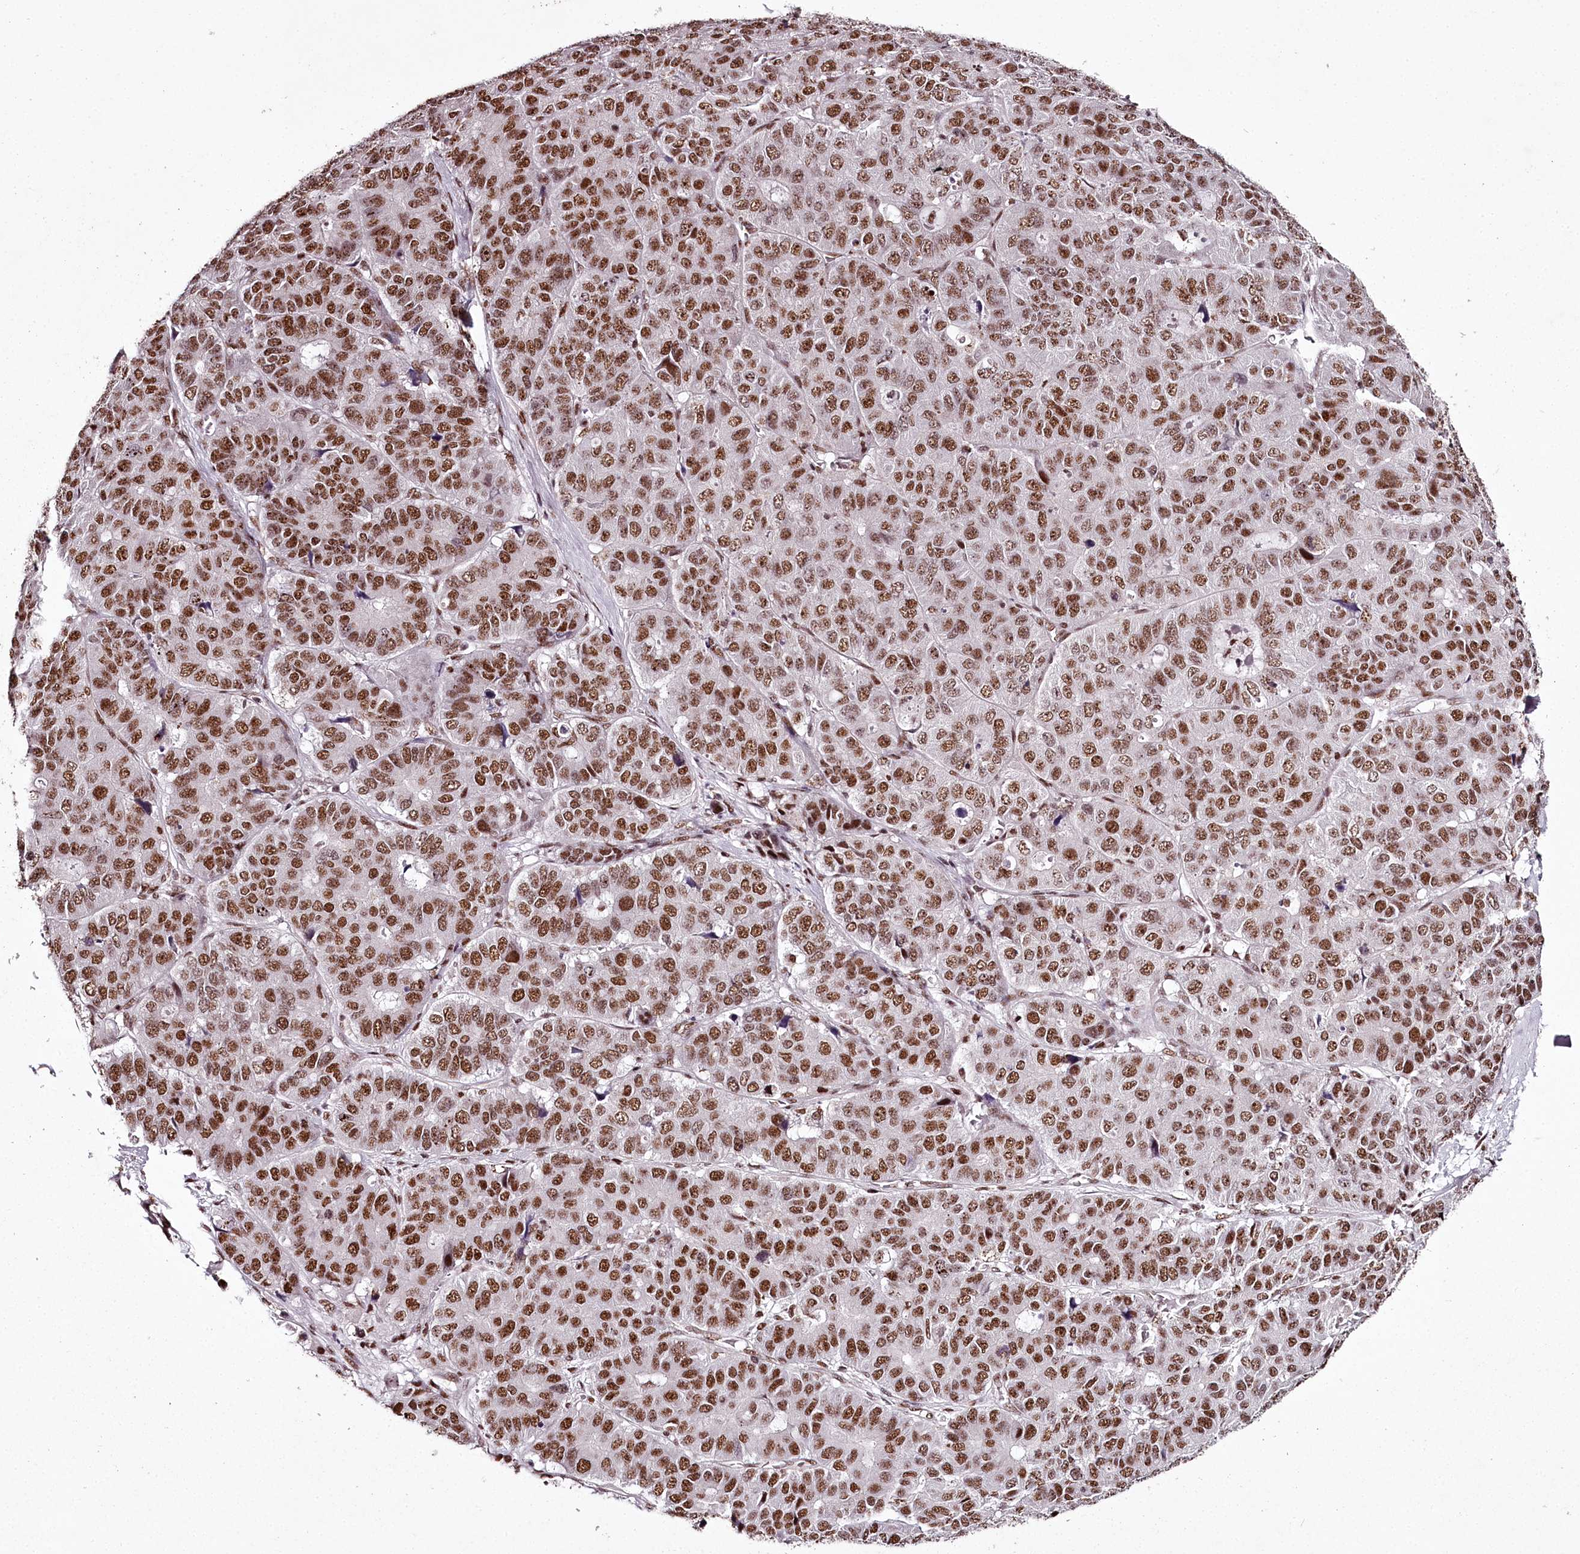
{"staining": {"intensity": "moderate", "quantity": ">75%", "location": "nuclear"}, "tissue": "pancreatic cancer", "cell_type": "Tumor cells", "image_type": "cancer", "snomed": [{"axis": "morphology", "description": "Adenocarcinoma, NOS"}, {"axis": "topography", "description": "Pancreas"}], "caption": "Adenocarcinoma (pancreatic) stained with a brown dye demonstrates moderate nuclear positive staining in approximately >75% of tumor cells.", "gene": "PSPC1", "patient": {"sex": "male", "age": 50}}